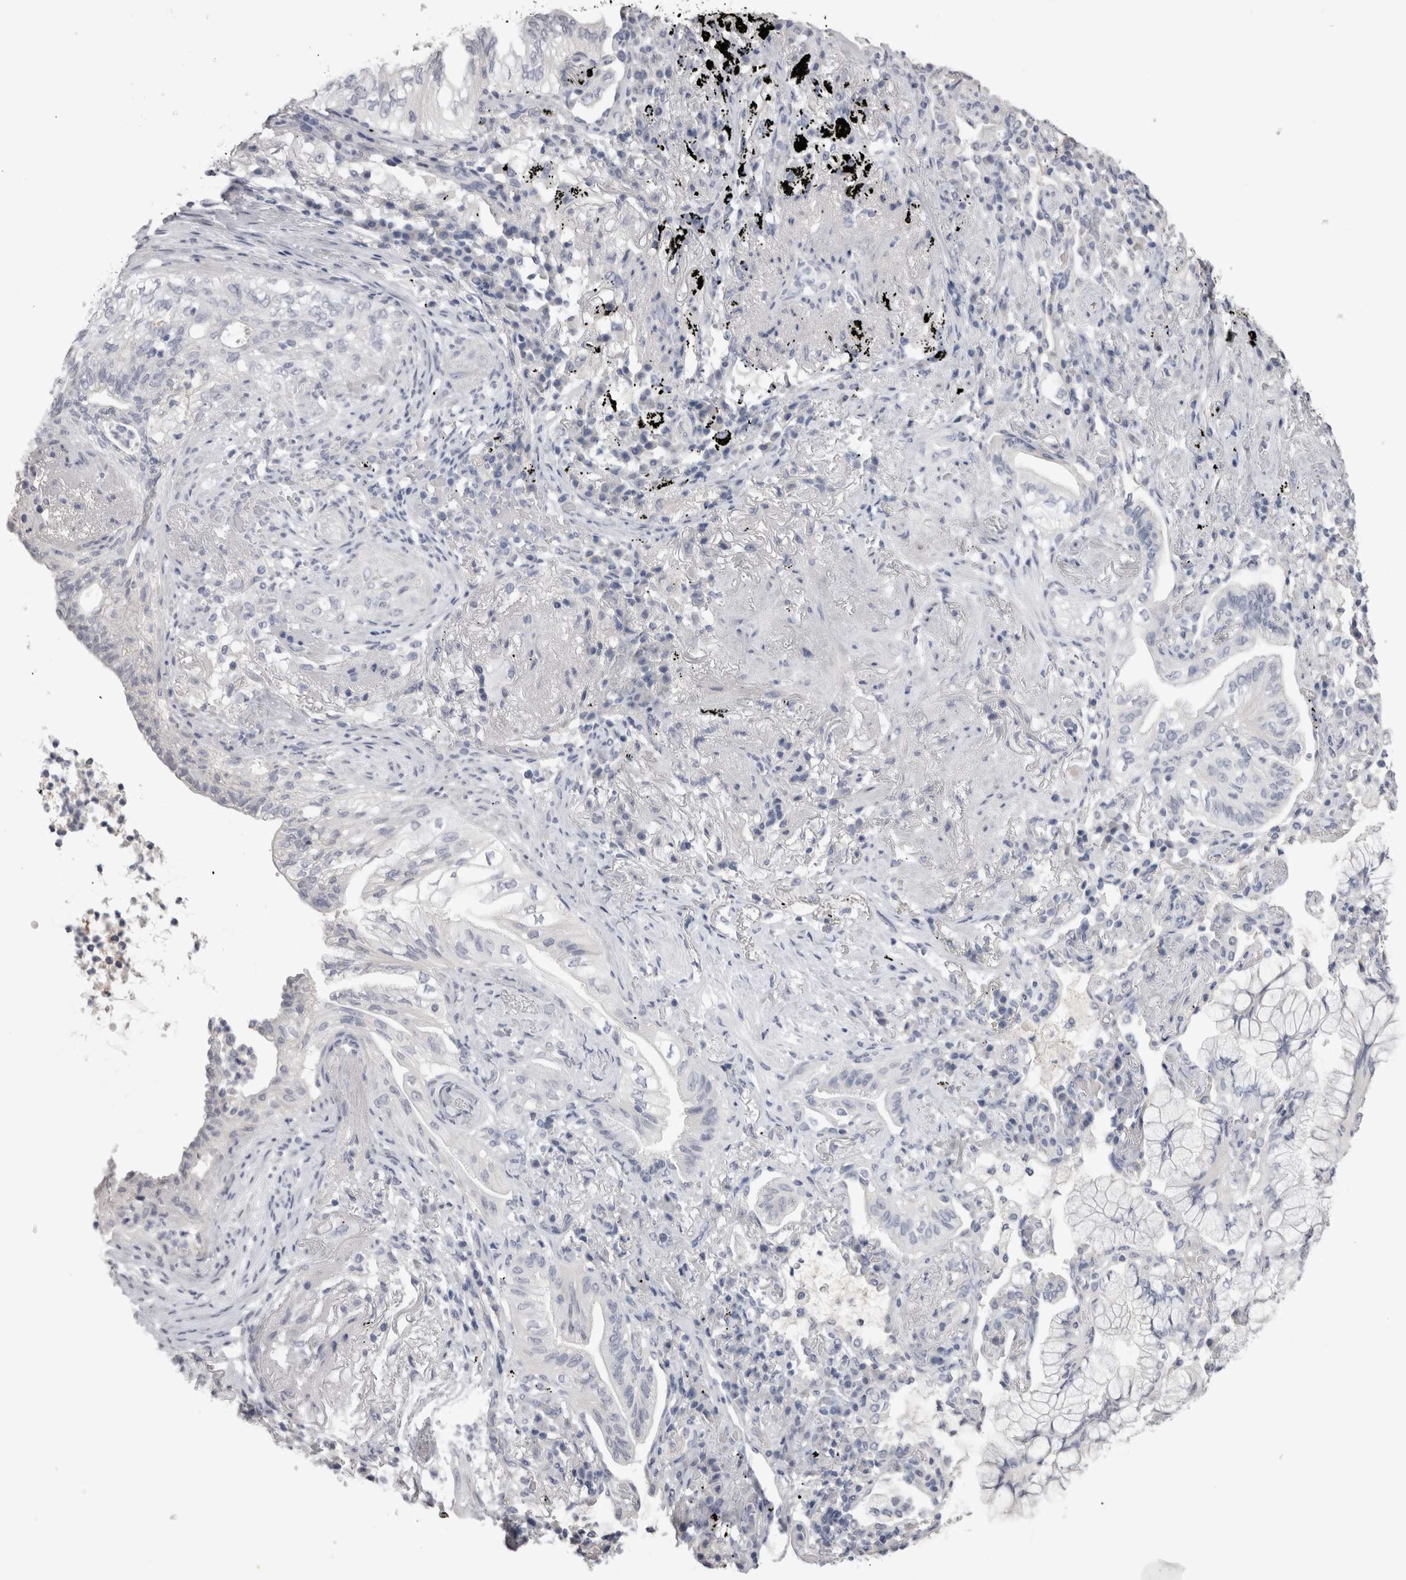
{"staining": {"intensity": "negative", "quantity": "none", "location": "none"}, "tissue": "lung cancer", "cell_type": "Tumor cells", "image_type": "cancer", "snomed": [{"axis": "morphology", "description": "Adenocarcinoma, NOS"}, {"axis": "topography", "description": "Lung"}], "caption": "Immunohistochemical staining of human lung cancer exhibits no significant expression in tumor cells. (DAB (3,3'-diaminobenzidine) immunohistochemistry (IHC) visualized using brightfield microscopy, high magnification).", "gene": "ADAM2", "patient": {"sex": "female", "age": 70}}